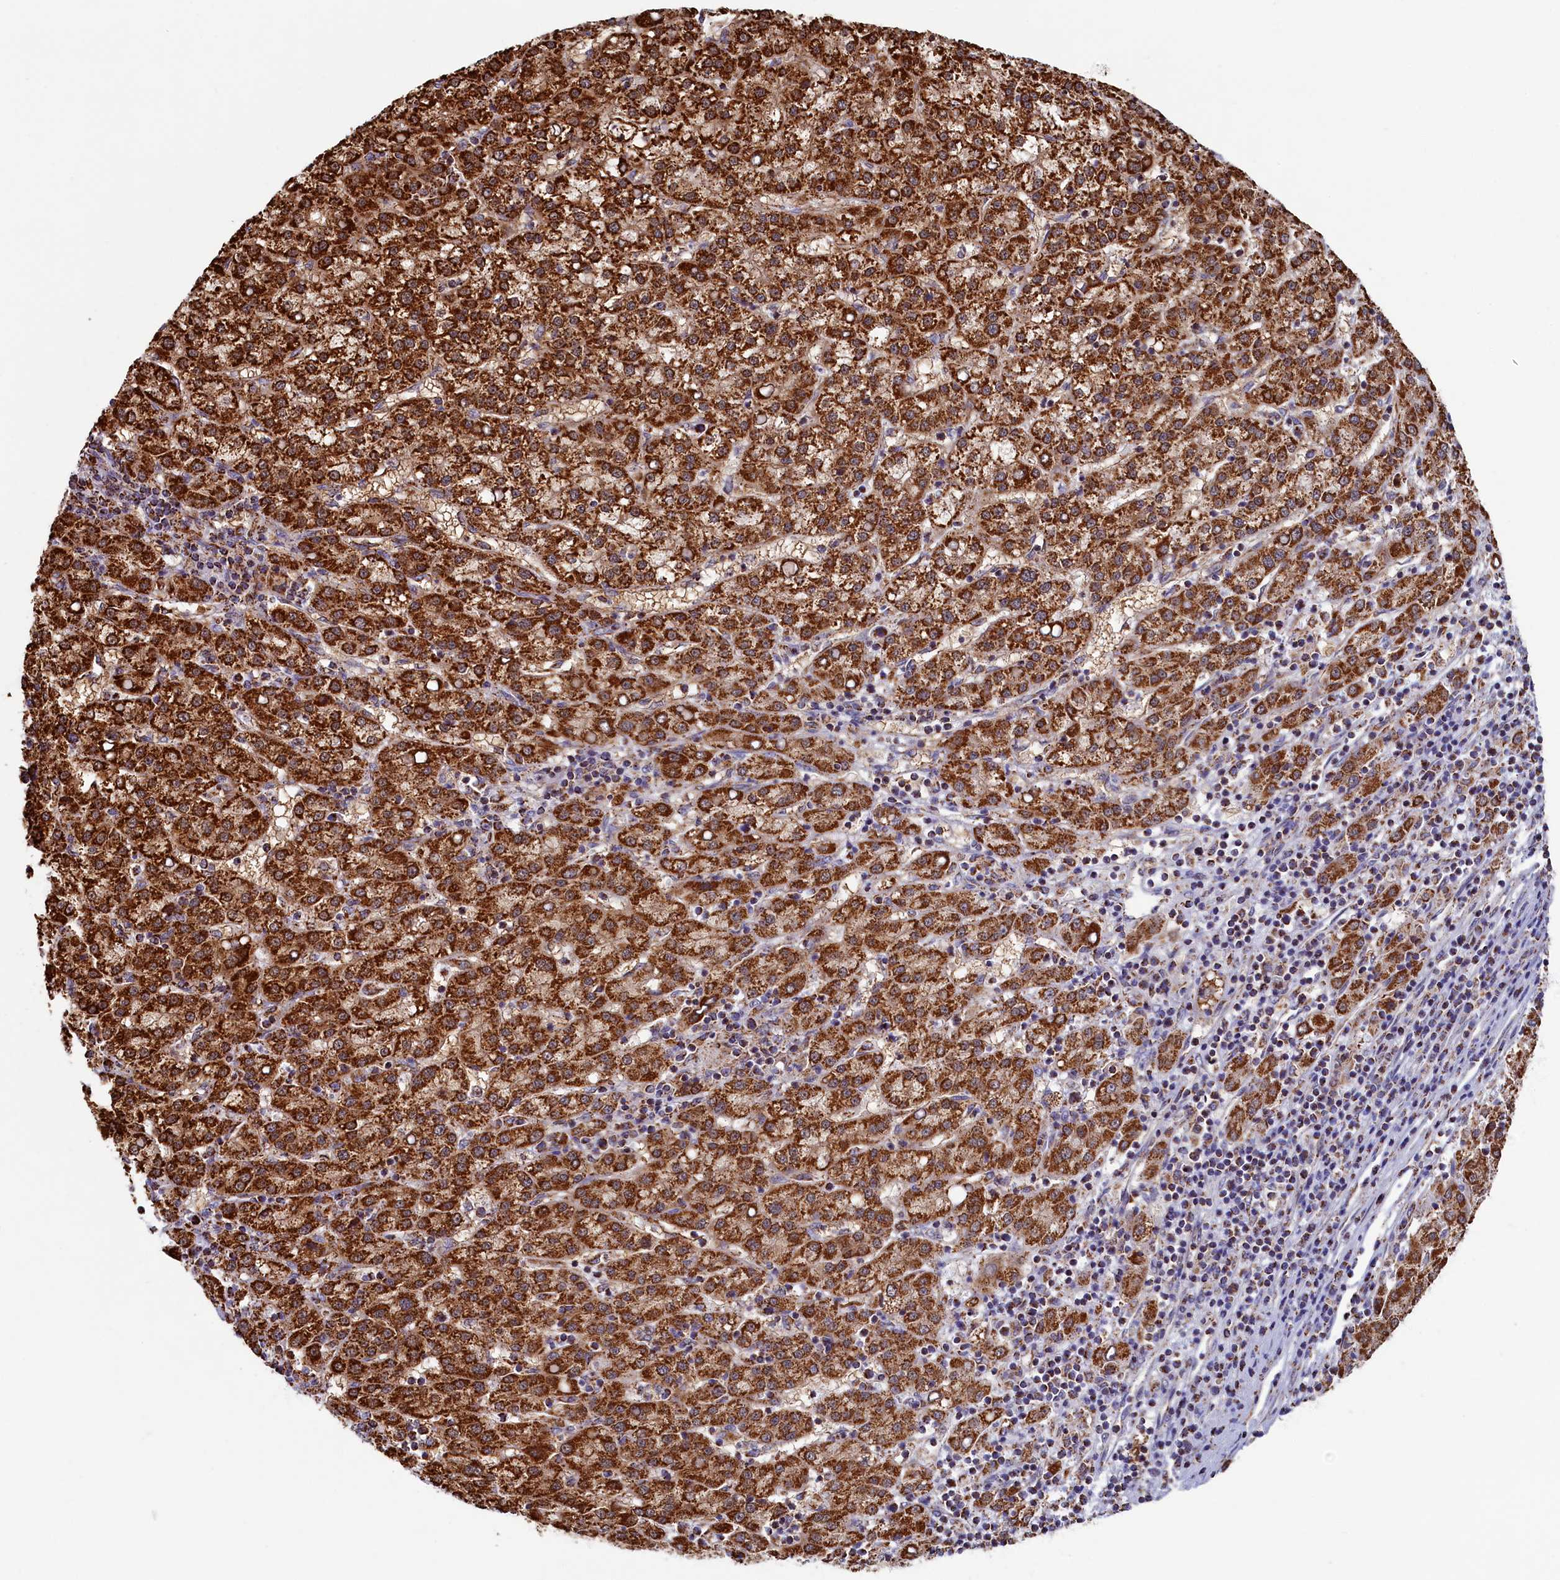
{"staining": {"intensity": "strong", "quantity": ">75%", "location": "cytoplasmic/membranous"}, "tissue": "liver cancer", "cell_type": "Tumor cells", "image_type": "cancer", "snomed": [{"axis": "morphology", "description": "Carcinoma, Hepatocellular, NOS"}, {"axis": "topography", "description": "Liver"}], "caption": "The histopathology image reveals immunohistochemical staining of liver hepatocellular carcinoma. There is strong cytoplasmic/membranous expression is present in about >75% of tumor cells.", "gene": "SPR", "patient": {"sex": "female", "age": 58}}